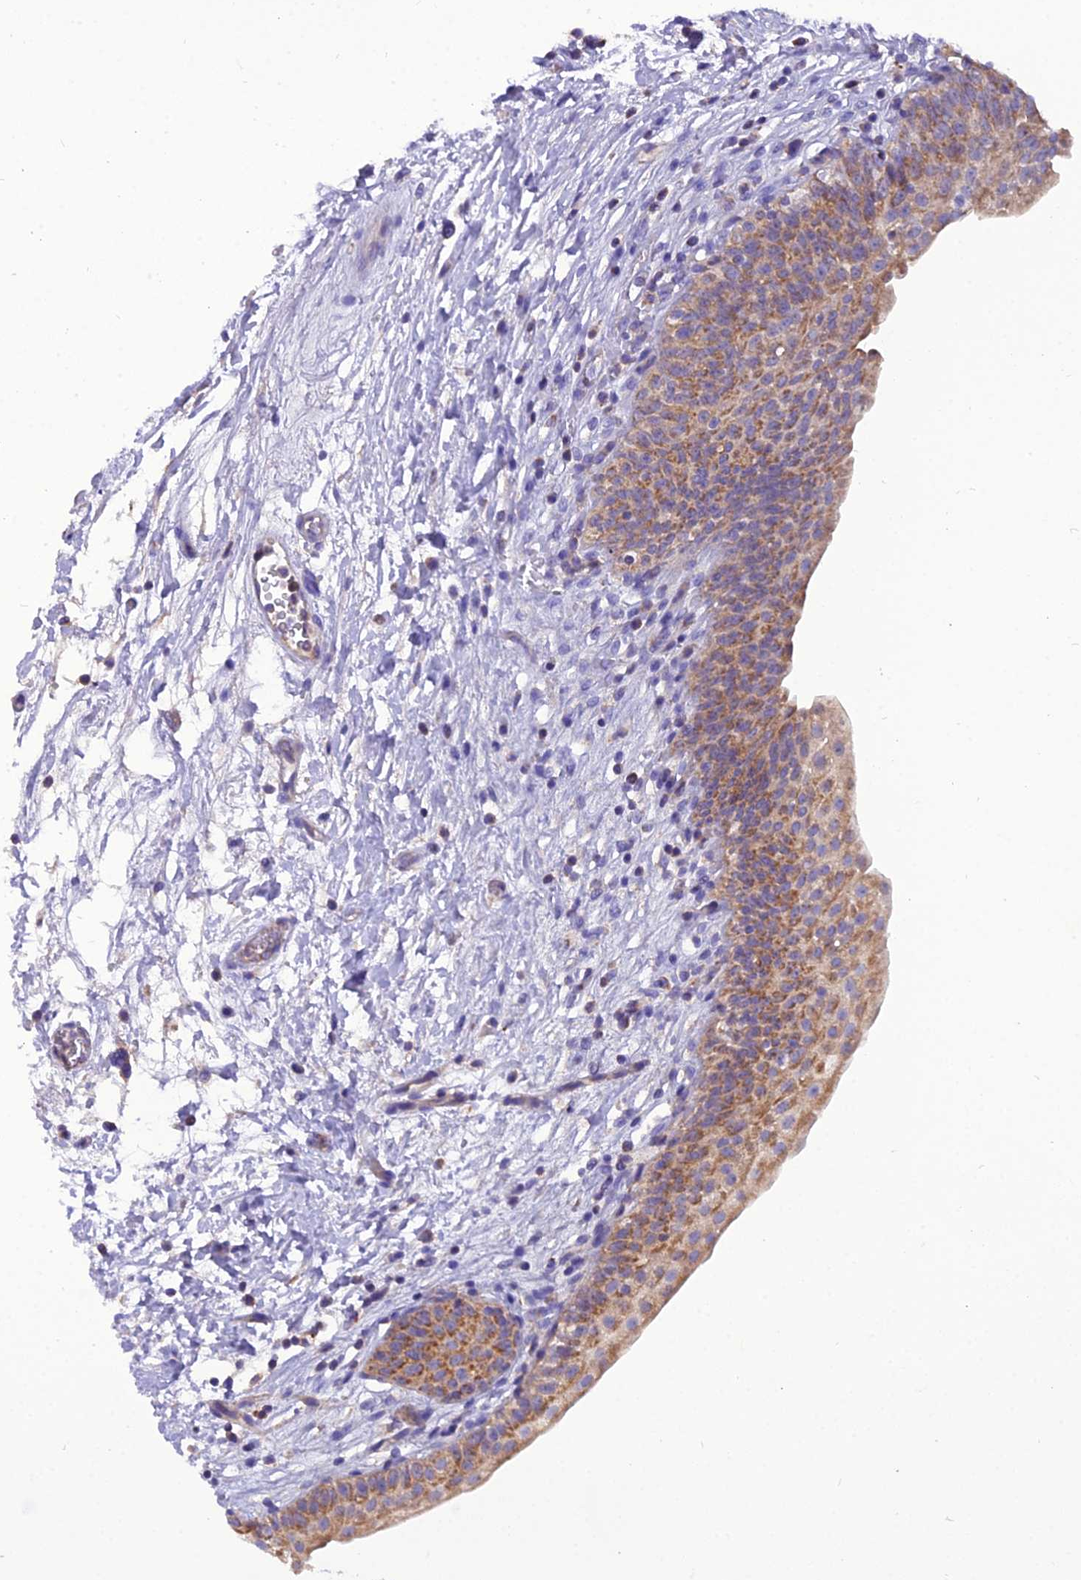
{"staining": {"intensity": "moderate", "quantity": ">75%", "location": "cytoplasmic/membranous"}, "tissue": "urinary bladder", "cell_type": "Urothelial cells", "image_type": "normal", "snomed": [{"axis": "morphology", "description": "Normal tissue, NOS"}, {"axis": "topography", "description": "Urinary bladder"}], "caption": "Immunohistochemical staining of unremarkable urinary bladder shows medium levels of moderate cytoplasmic/membranous expression in approximately >75% of urothelial cells.", "gene": "GPD1", "patient": {"sex": "male", "age": 83}}